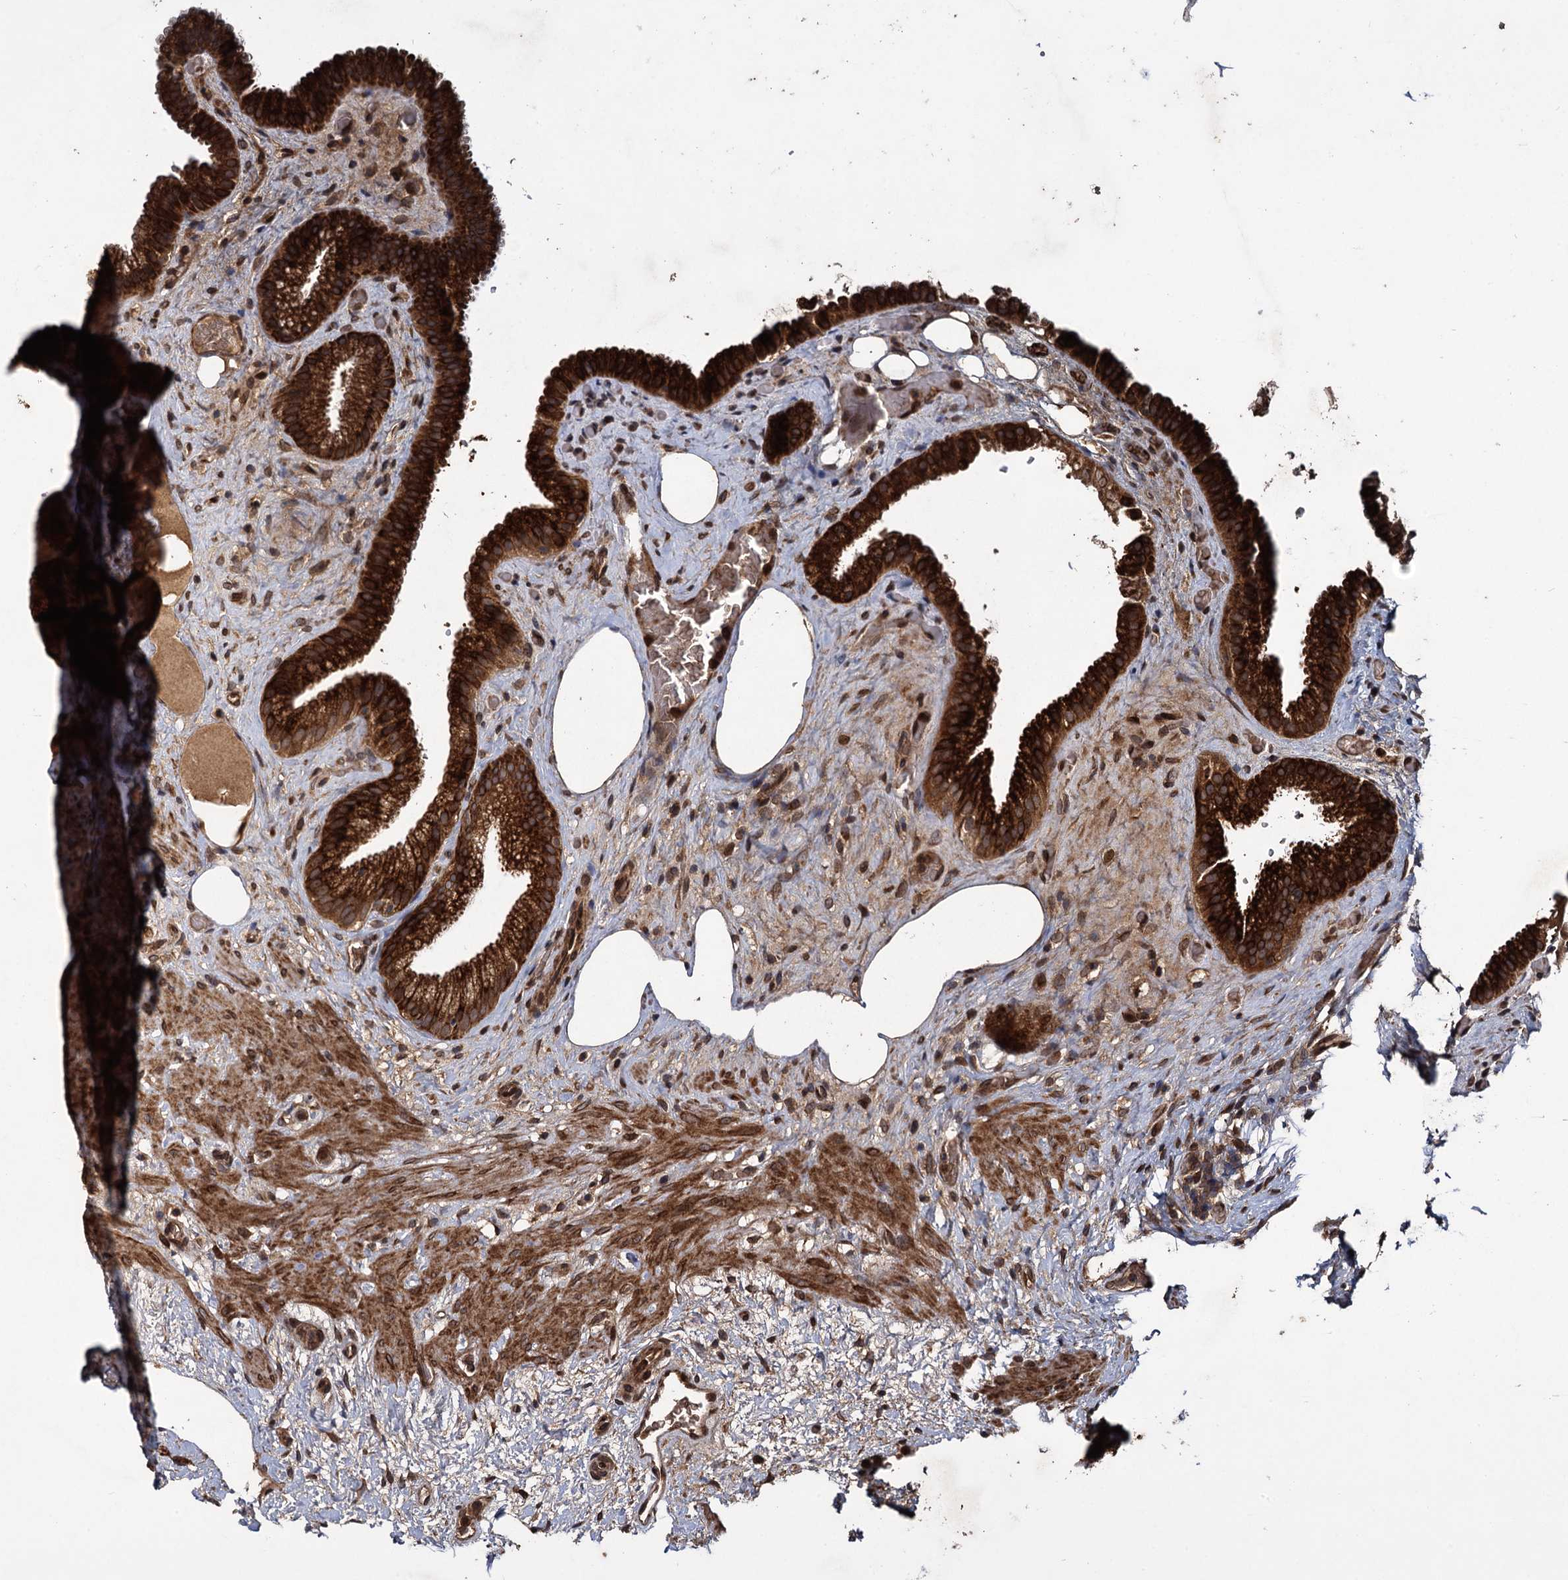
{"staining": {"intensity": "strong", "quantity": ">75%", "location": "cytoplasmic/membranous"}, "tissue": "gallbladder", "cell_type": "Glandular cells", "image_type": "normal", "snomed": [{"axis": "morphology", "description": "Normal tissue, NOS"}, {"axis": "morphology", "description": "Inflammation, NOS"}, {"axis": "topography", "description": "Gallbladder"}], "caption": "High-magnification brightfield microscopy of normal gallbladder stained with DAB (3,3'-diaminobenzidine) (brown) and counterstained with hematoxylin (blue). glandular cells exhibit strong cytoplasmic/membranous staining is seen in about>75% of cells. (DAB = brown stain, brightfield microscopy at high magnification).", "gene": "DCP1B", "patient": {"sex": "male", "age": 51}}